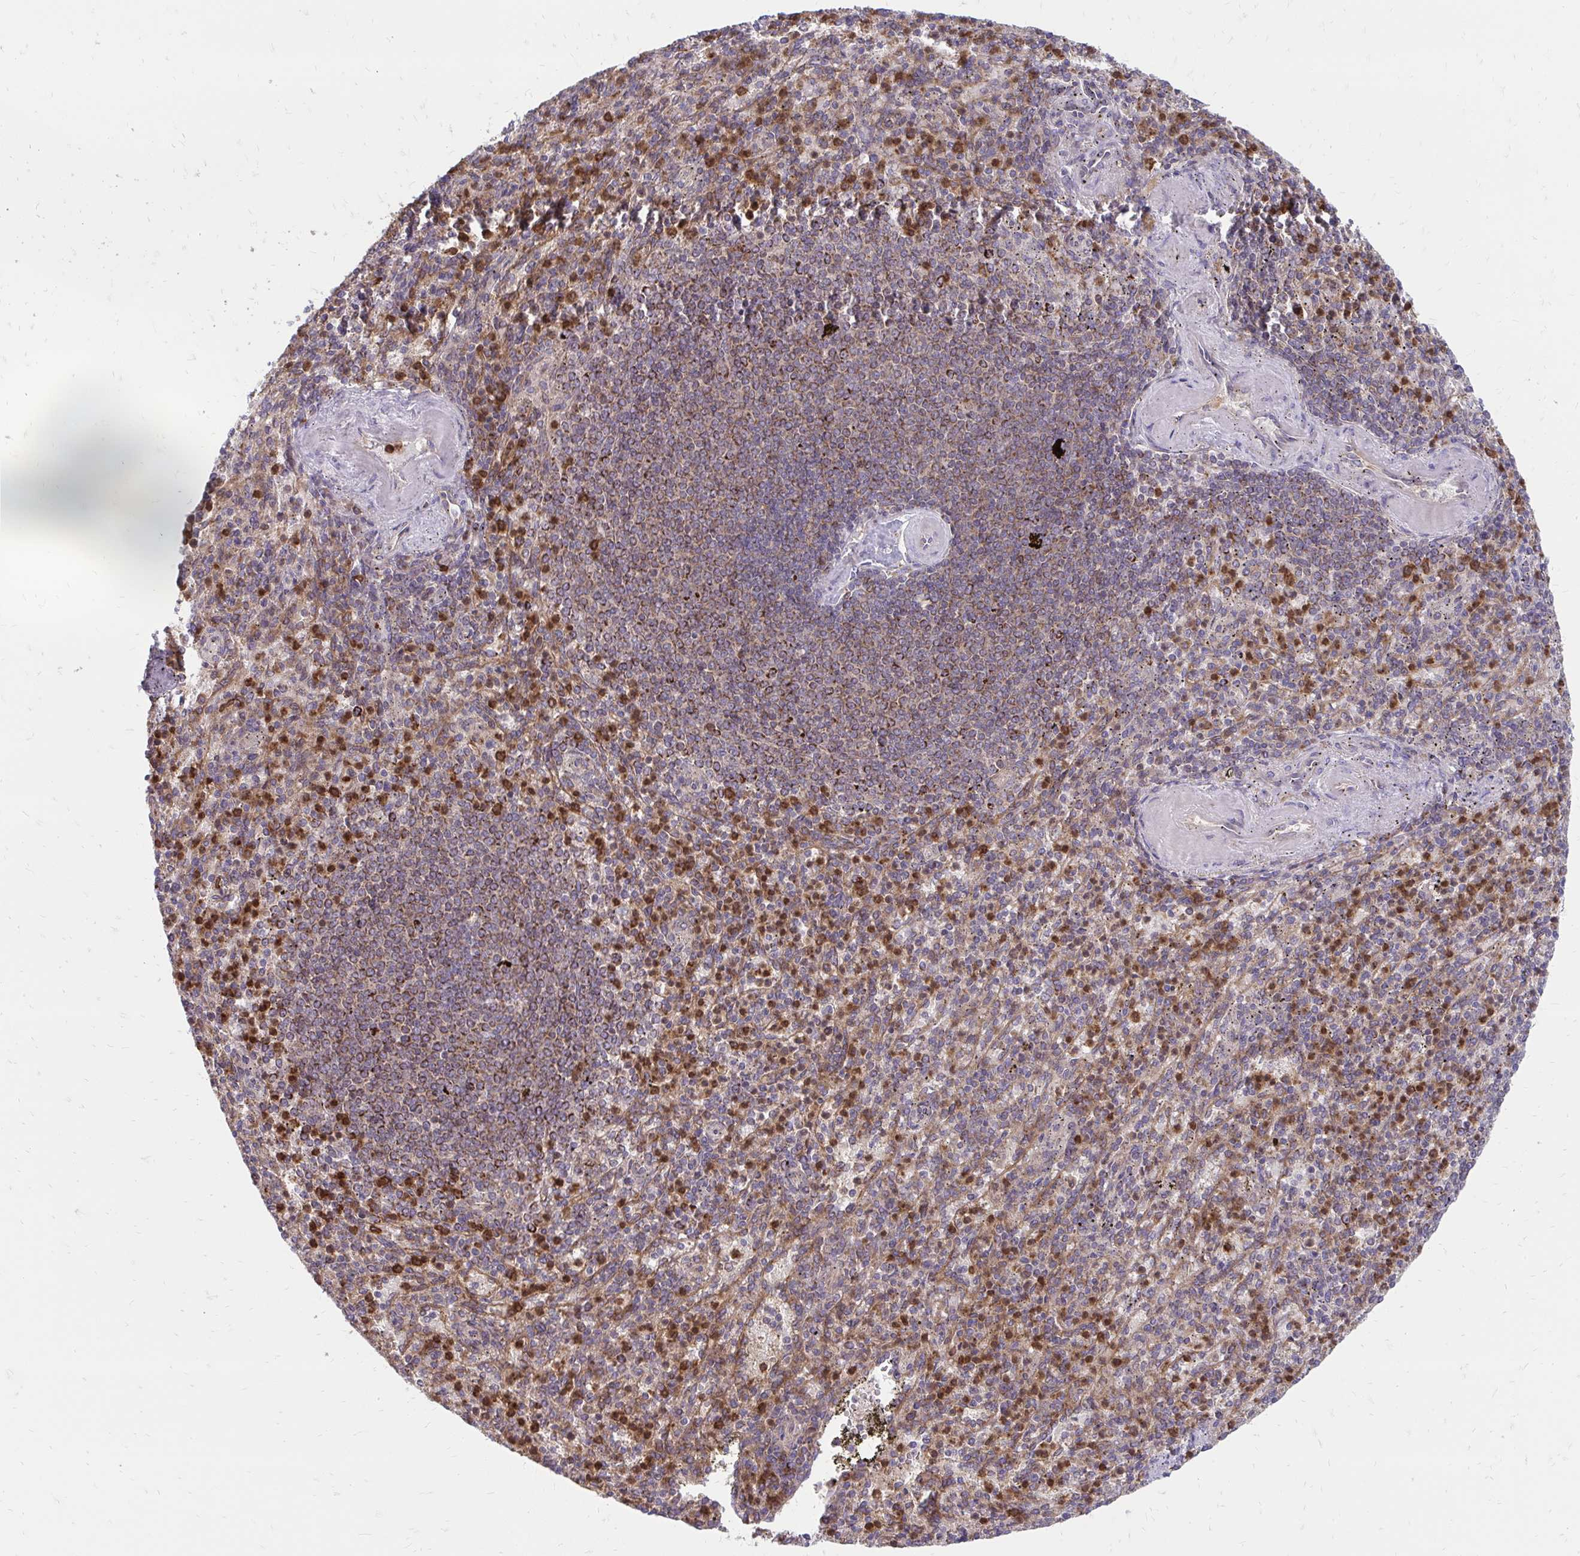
{"staining": {"intensity": "strong", "quantity": "25%-75%", "location": "cytoplasmic/membranous"}, "tissue": "spleen", "cell_type": "Cells in red pulp", "image_type": "normal", "snomed": [{"axis": "morphology", "description": "Normal tissue, NOS"}, {"axis": "topography", "description": "Spleen"}], "caption": "Cells in red pulp reveal high levels of strong cytoplasmic/membranous staining in approximately 25%-75% of cells in benign human spleen. (DAB = brown stain, brightfield microscopy at high magnification).", "gene": "ASAP1", "patient": {"sex": "female", "age": 74}}